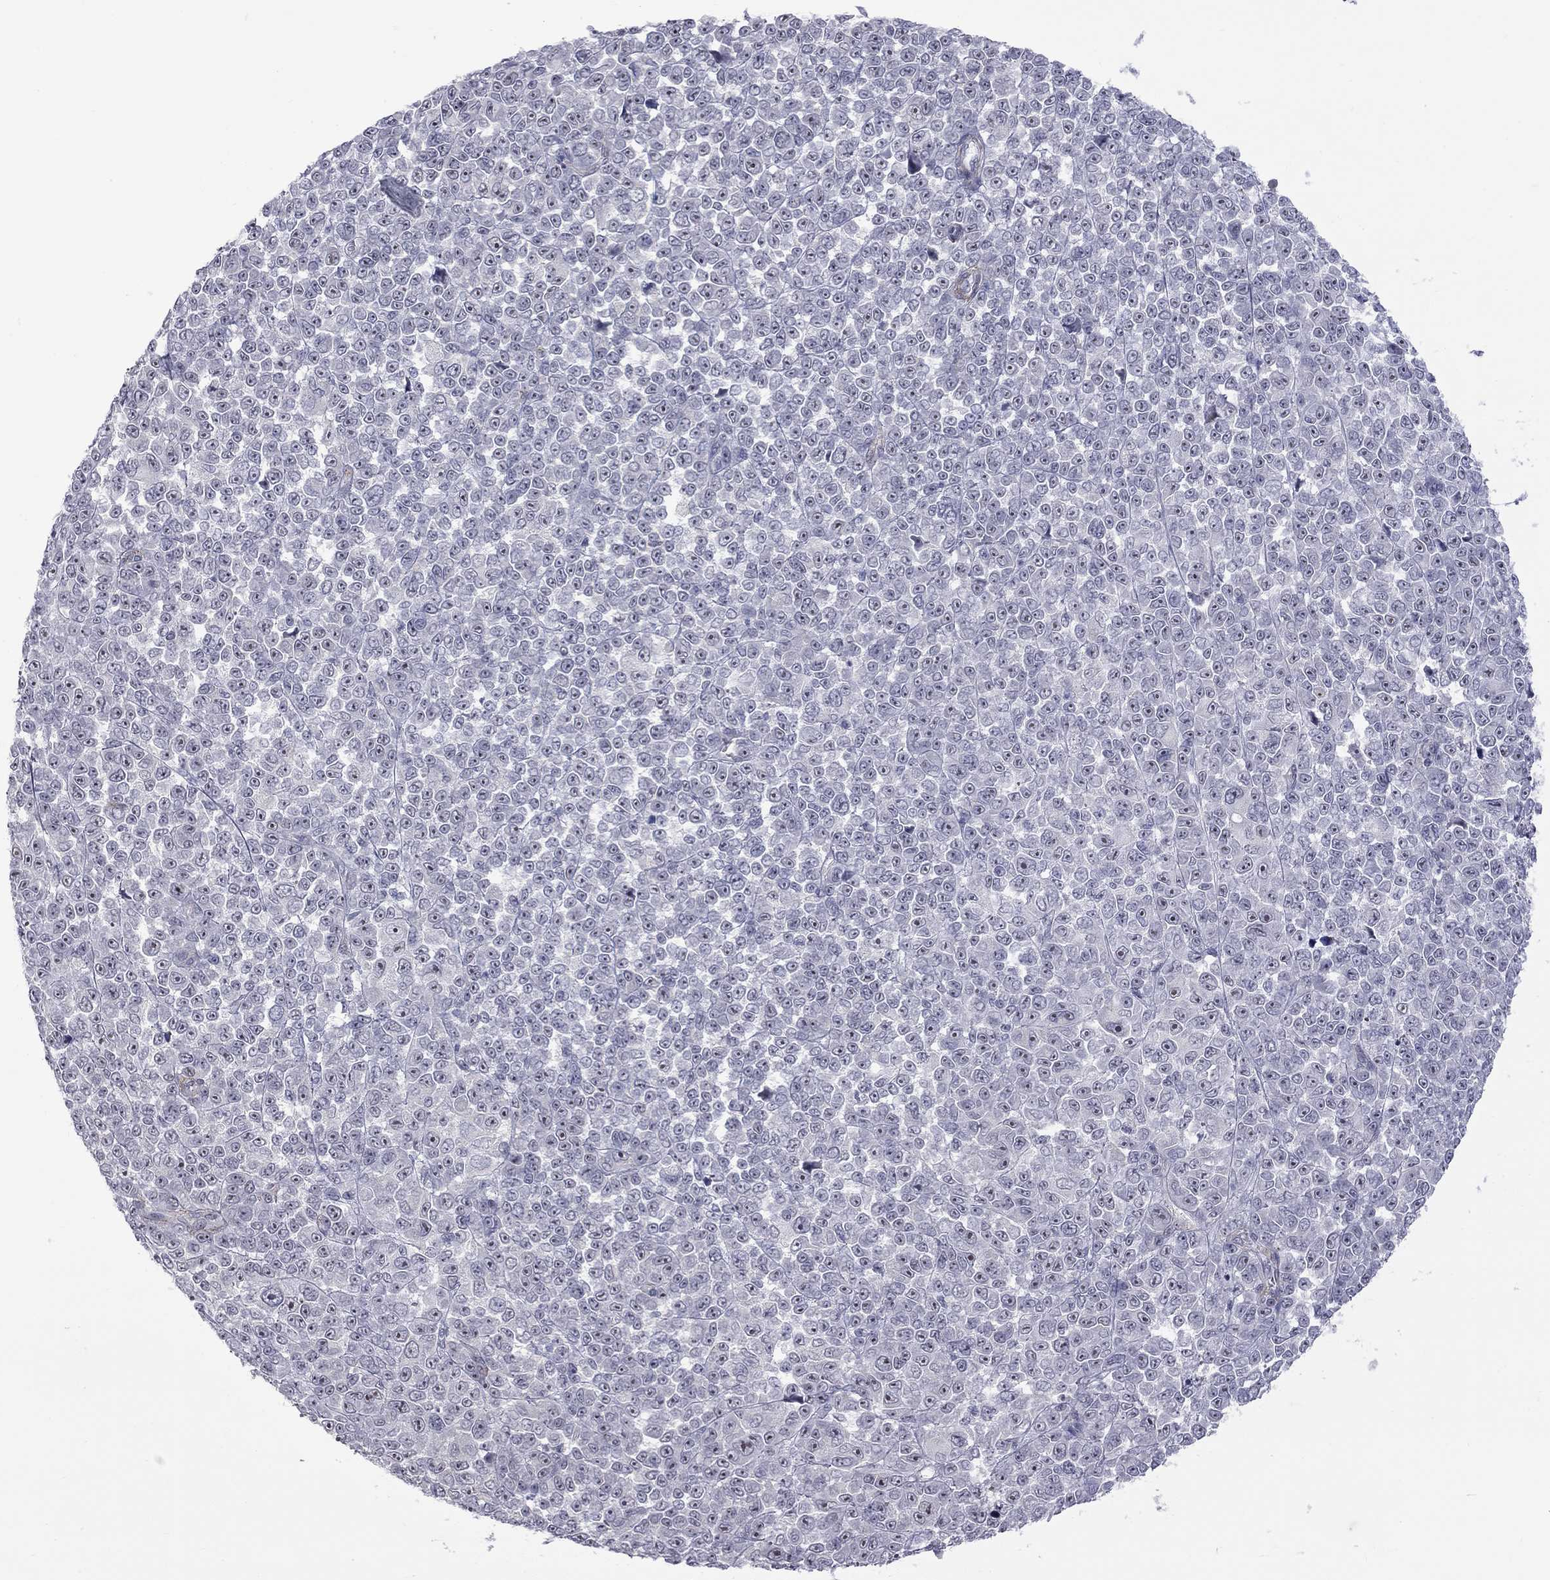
{"staining": {"intensity": "weak", "quantity": "<25%", "location": "nuclear"}, "tissue": "melanoma", "cell_type": "Tumor cells", "image_type": "cancer", "snomed": [{"axis": "morphology", "description": "Malignant melanoma, NOS"}, {"axis": "topography", "description": "Skin"}], "caption": "This is an IHC micrograph of human malignant melanoma. There is no expression in tumor cells.", "gene": "GSG1L", "patient": {"sex": "female", "age": 95}}